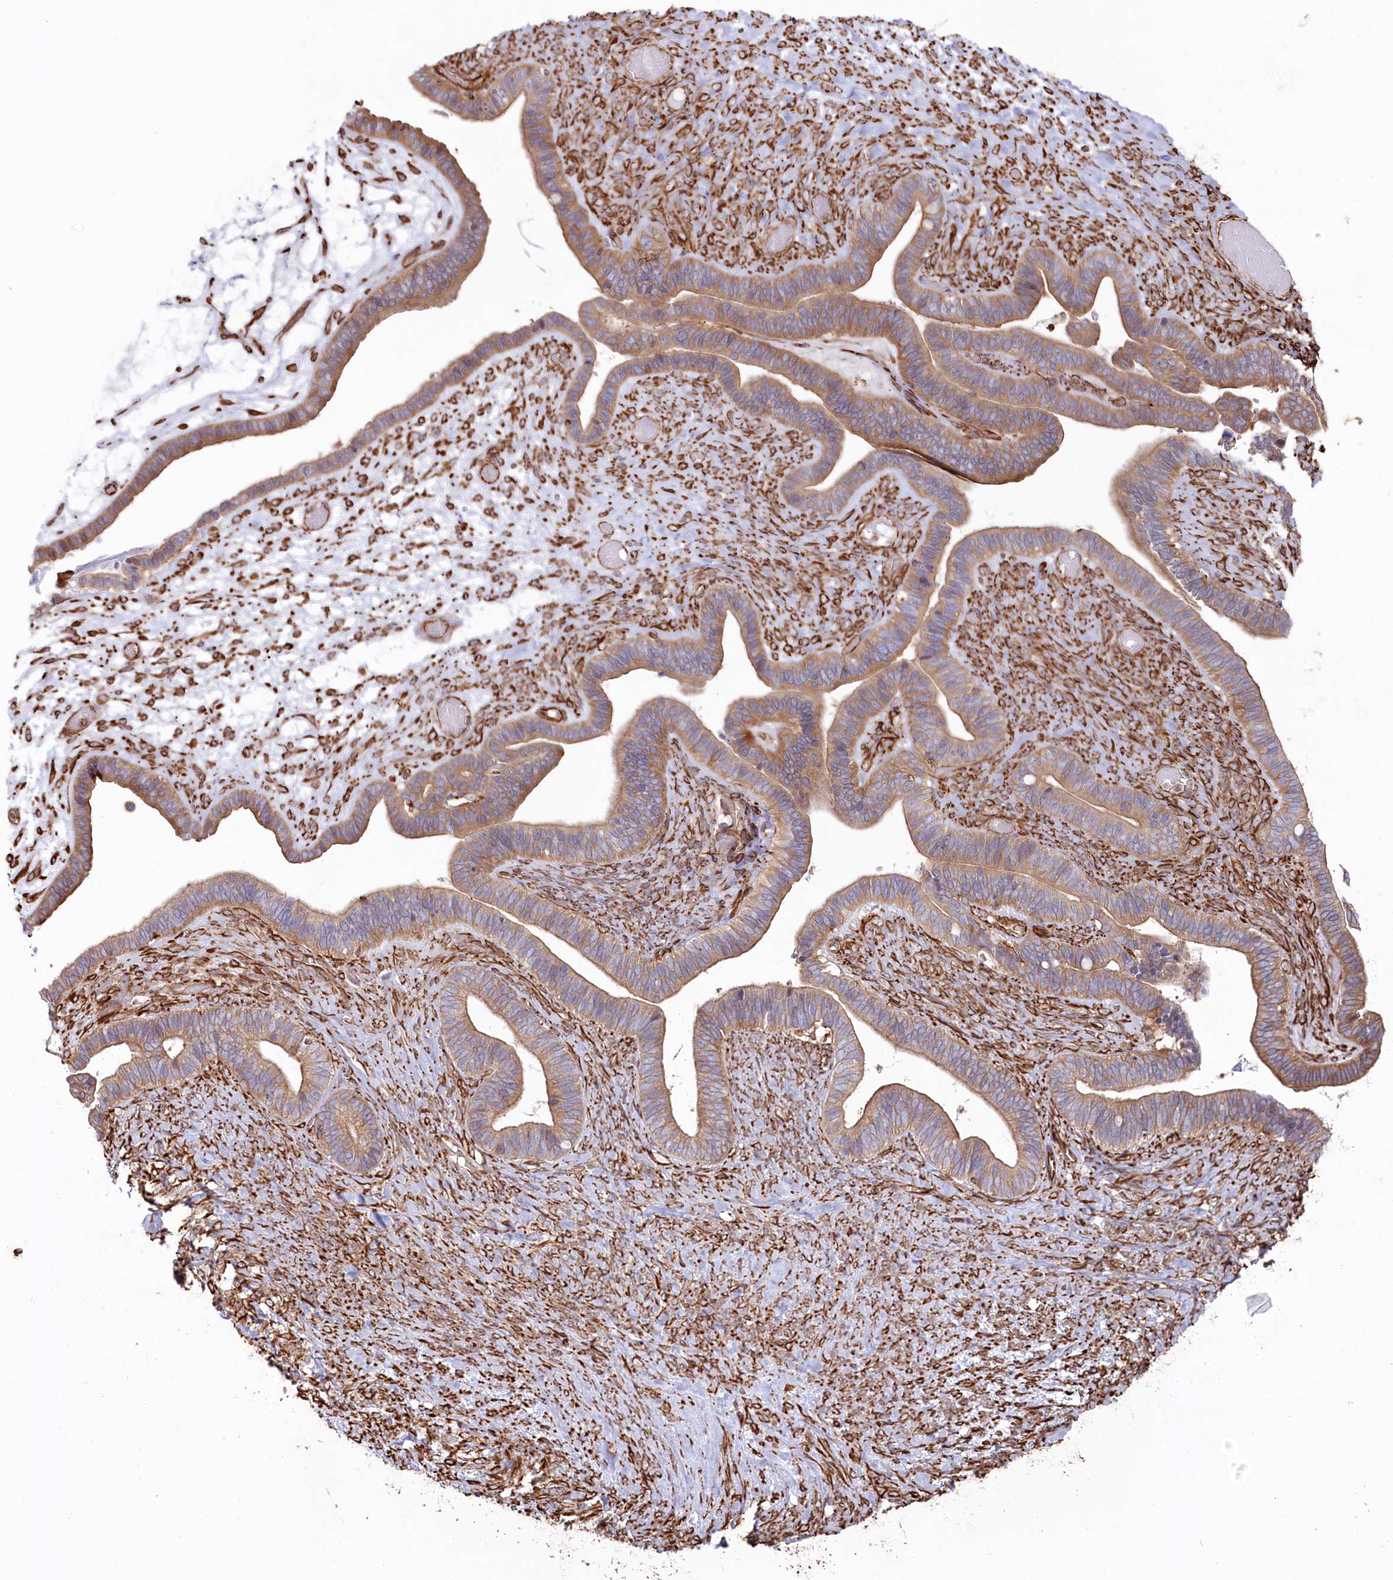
{"staining": {"intensity": "moderate", "quantity": ">75%", "location": "cytoplasmic/membranous"}, "tissue": "ovarian cancer", "cell_type": "Tumor cells", "image_type": "cancer", "snomed": [{"axis": "morphology", "description": "Cystadenocarcinoma, serous, NOS"}, {"axis": "topography", "description": "Ovary"}], "caption": "DAB immunohistochemical staining of human ovarian cancer (serous cystadenocarcinoma) reveals moderate cytoplasmic/membranous protein positivity in about >75% of tumor cells.", "gene": "TTC1", "patient": {"sex": "female", "age": 56}}